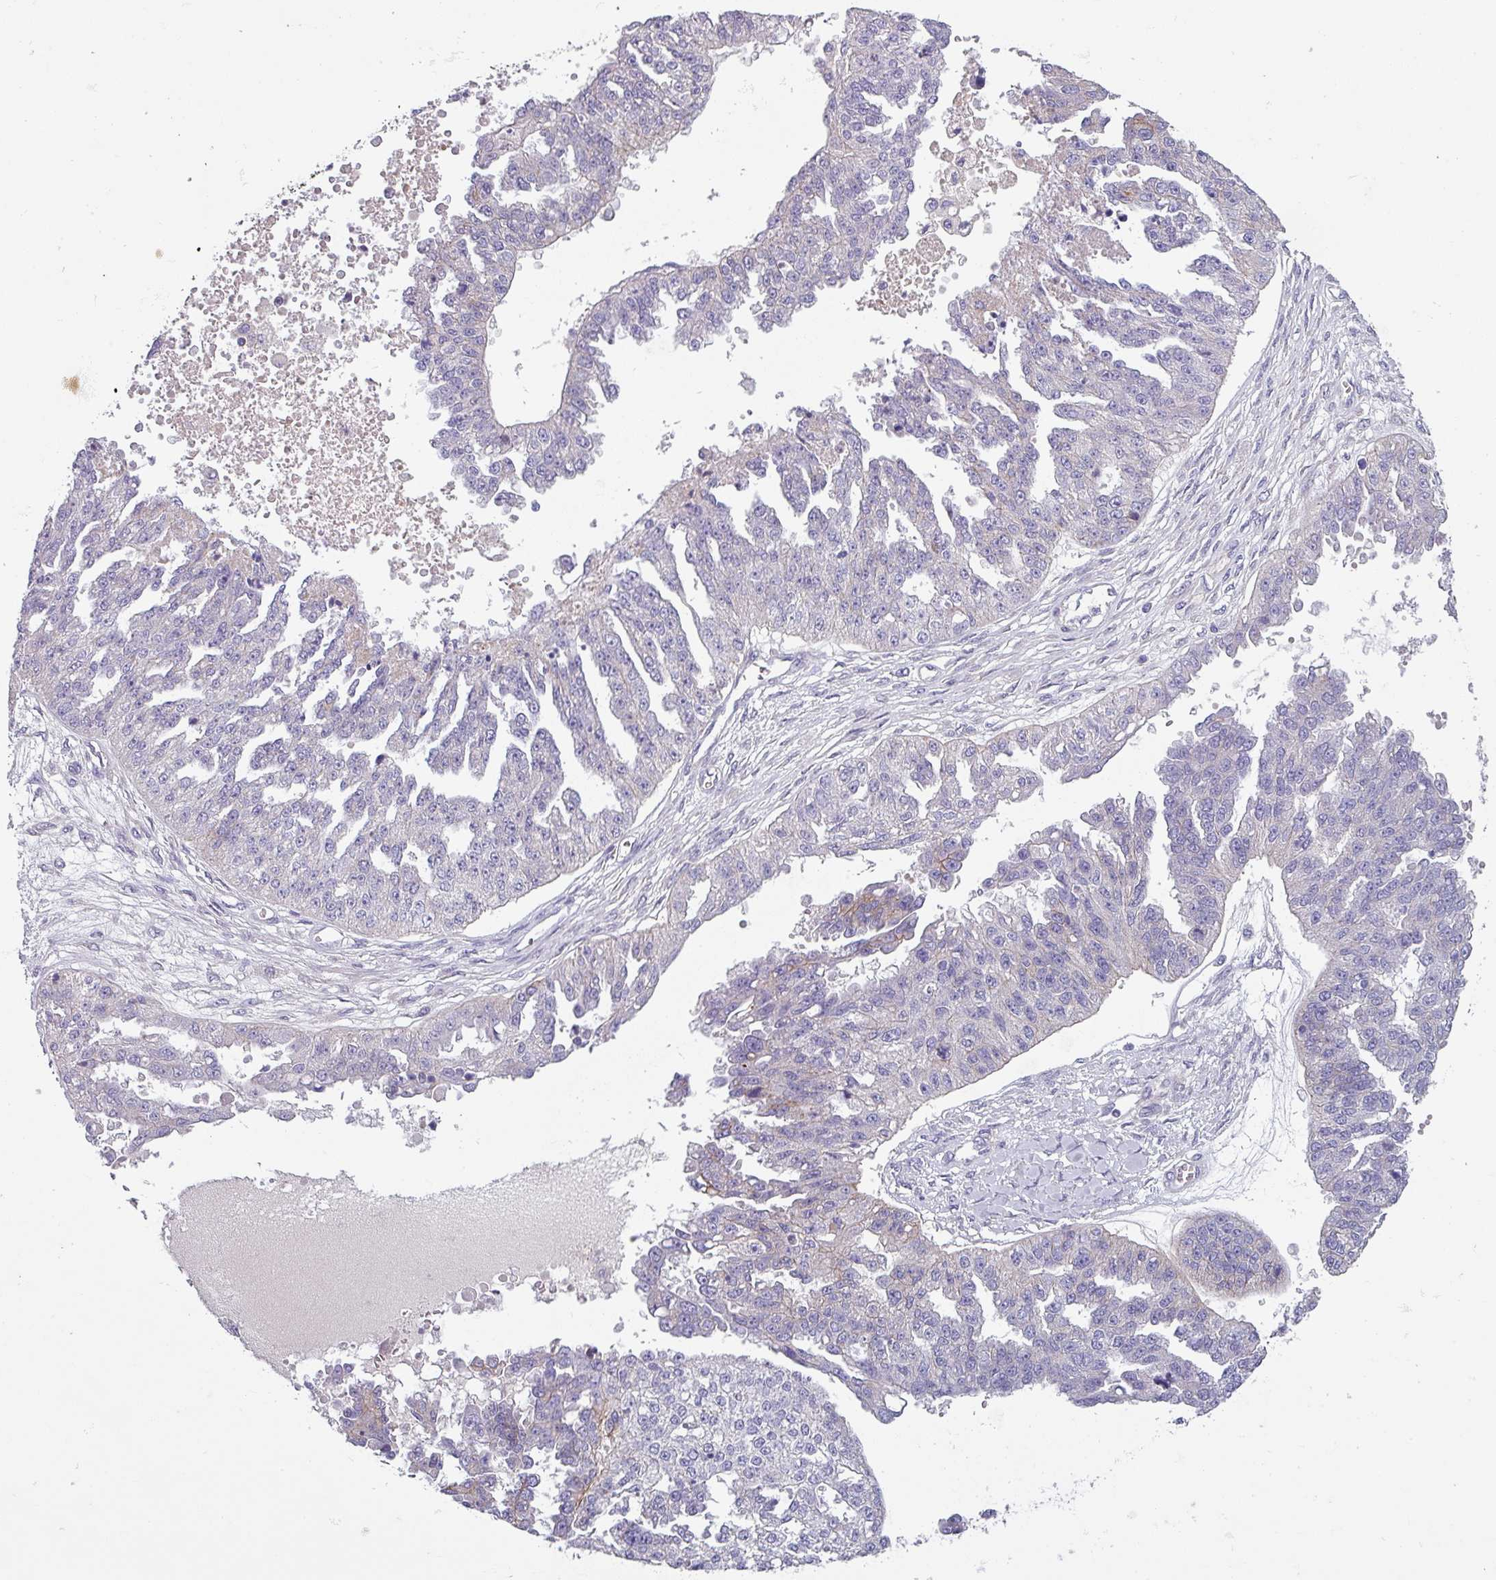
{"staining": {"intensity": "negative", "quantity": "none", "location": "none"}, "tissue": "ovarian cancer", "cell_type": "Tumor cells", "image_type": "cancer", "snomed": [{"axis": "morphology", "description": "Cystadenocarcinoma, serous, NOS"}, {"axis": "topography", "description": "Ovary"}], "caption": "Immunohistochemical staining of human serous cystadenocarcinoma (ovarian) demonstrates no significant staining in tumor cells. The staining is performed using DAB brown chromogen with nuclei counter-stained in using hematoxylin.", "gene": "TMEM132A", "patient": {"sex": "female", "age": 58}}